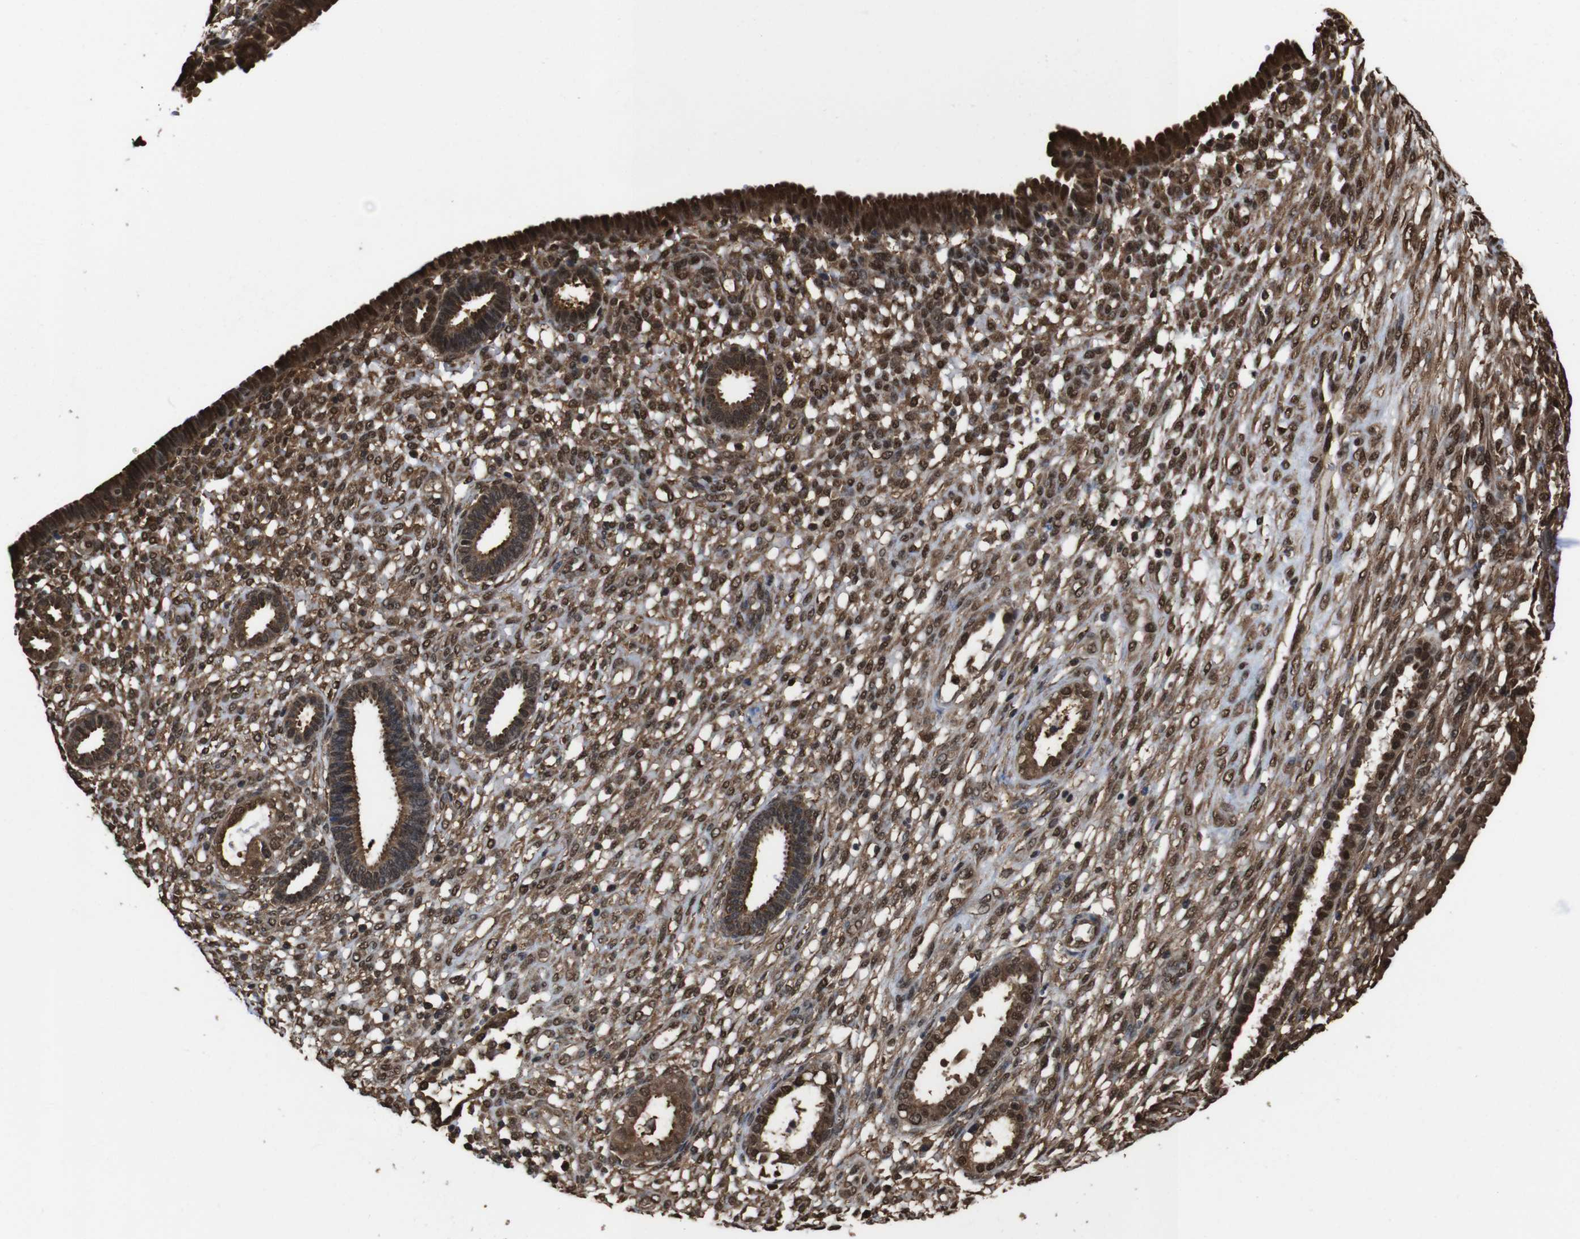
{"staining": {"intensity": "moderate", "quantity": "25%-75%", "location": "cytoplasmic/membranous,nuclear"}, "tissue": "endometrium", "cell_type": "Cells in endometrial stroma", "image_type": "normal", "snomed": [{"axis": "morphology", "description": "Normal tissue, NOS"}, {"axis": "topography", "description": "Endometrium"}], "caption": "Immunohistochemical staining of unremarkable endometrium shows moderate cytoplasmic/membranous,nuclear protein staining in about 25%-75% of cells in endometrial stroma.", "gene": "VCP", "patient": {"sex": "female", "age": 61}}